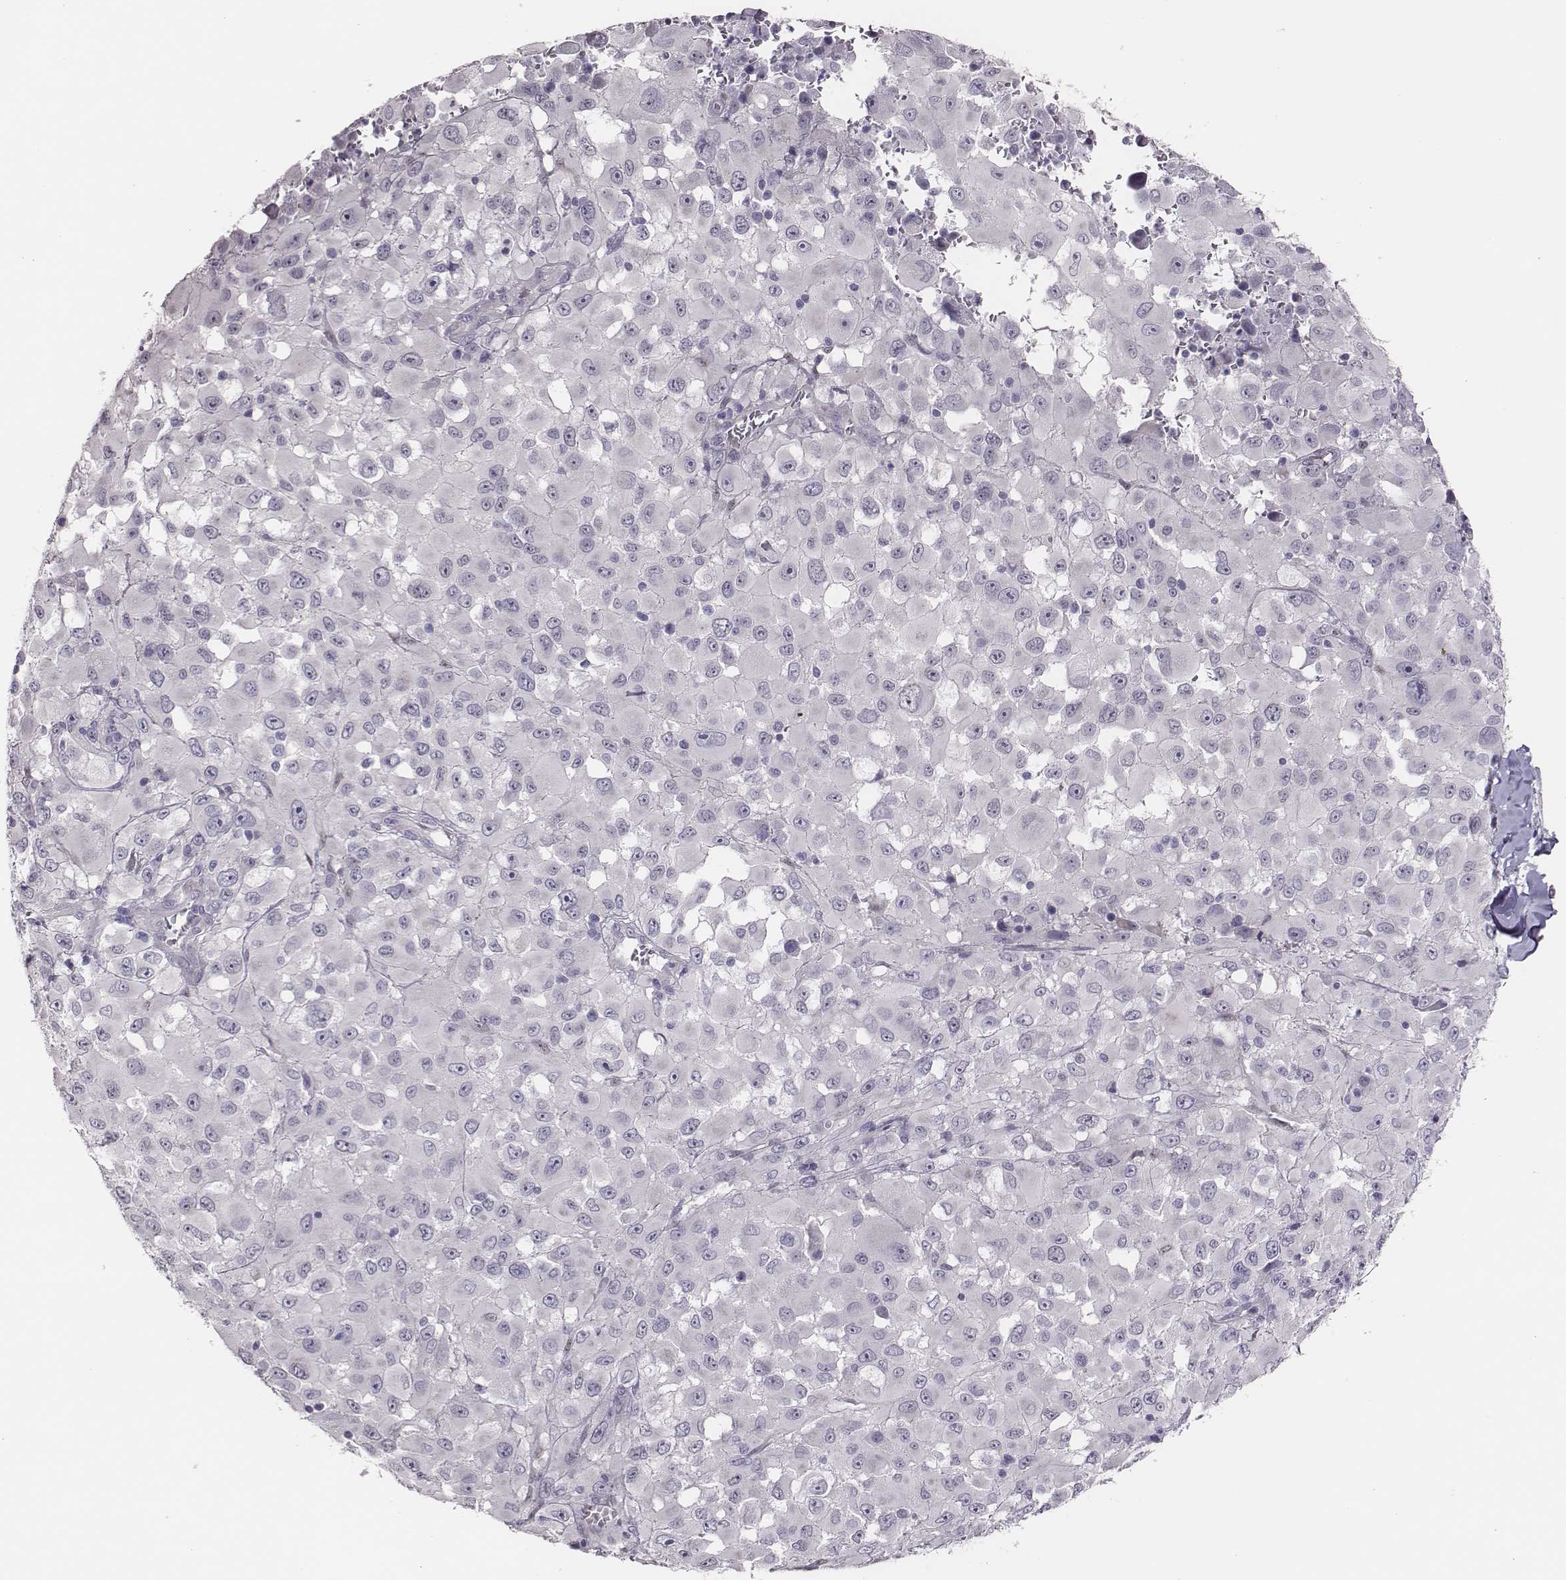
{"staining": {"intensity": "negative", "quantity": "none", "location": "none"}, "tissue": "melanoma", "cell_type": "Tumor cells", "image_type": "cancer", "snomed": [{"axis": "morphology", "description": "Malignant melanoma, Metastatic site"}, {"axis": "topography", "description": "Lymph node"}], "caption": "Immunohistochemical staining of malignant melanoma (metastatic site) reveals no significant staining in tumor cells.", "gene": "SCML2", "patient": {"sex": "male", "age": 50}}